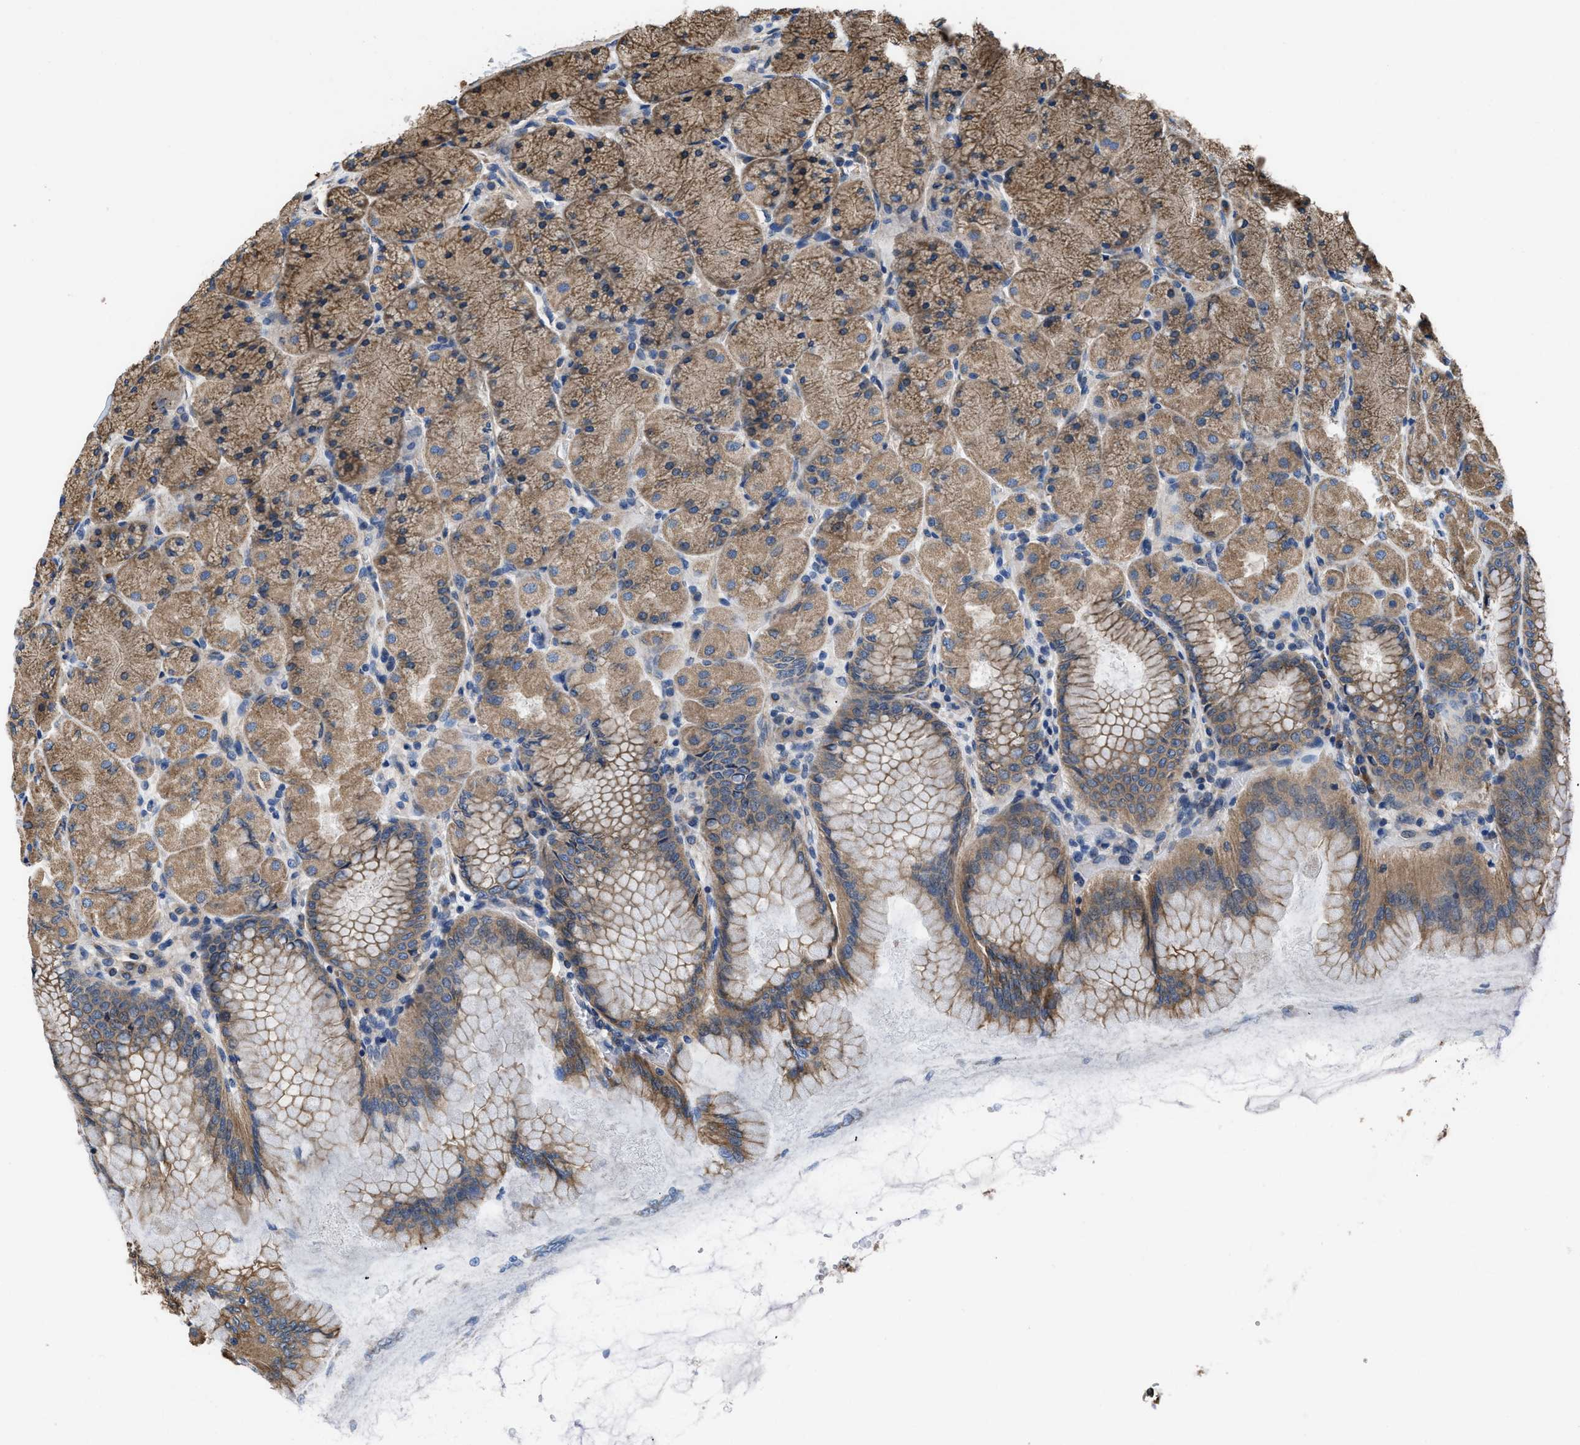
{"staining": {"intensity": "moderate", "quantity": ">75%", "location": "cytoplasmic/membranous"}, "tissue": "stomach", "cell_type": "Glandular cells", "image_type": "normal", "snomed": [{"axis": "morphology", "description": "Normal tissue, NOS"}, {"axis": "topography", "description": "Stomach, upper"}], "caption": "Moderate cytoplasmic/membranous positivity for a protein is seen in approximately >75% of glandular cells of unremarkable stomach using immunohistochemistry (IHC).", "gene": "CEP128", "patient": {"sex": "female", "age": 56}}